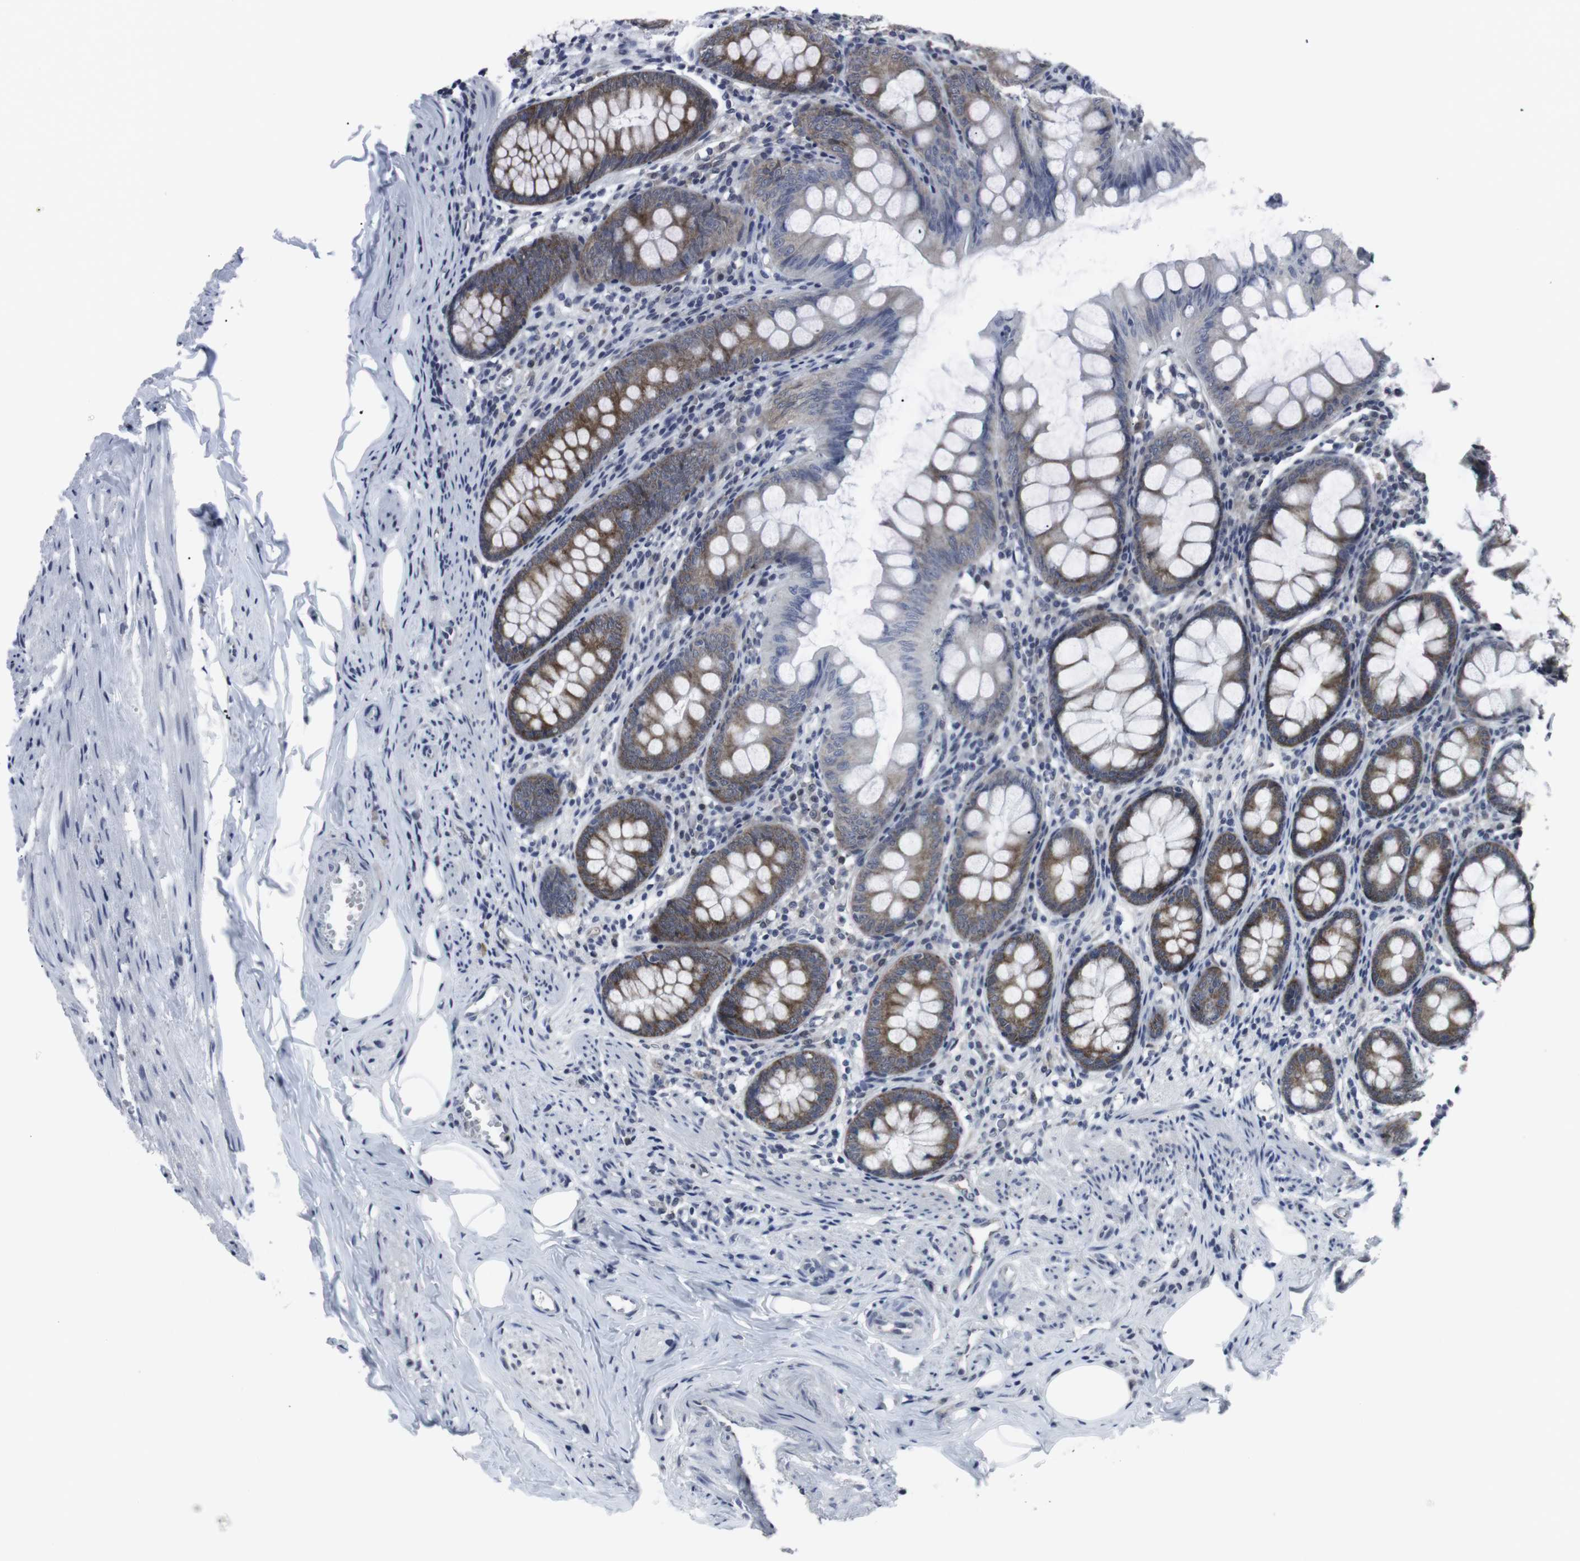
{"staining": {"intensity": "moderate", "quantity": ">75%", "location": "cytoplasmic/membranous"}, "tissue": "appendix", "cell_type": "Glandular cells", "image_type": "normal", "snomed": [{"axis": "morphology", "description": "Normal tissue, NOS"}, {"axis": "topography", "description": "Appendix"}], "caption": "Benign appendix was stained to show a protein in brown. There is medium levels of moderate cytoplasmic/membranous staining in about >75% of glandular cells. (Brightfield microscopy of DAB IHC at high magnification).", "gene": "GEMIN2", "patient": {"sex": "female", "age": 77}}